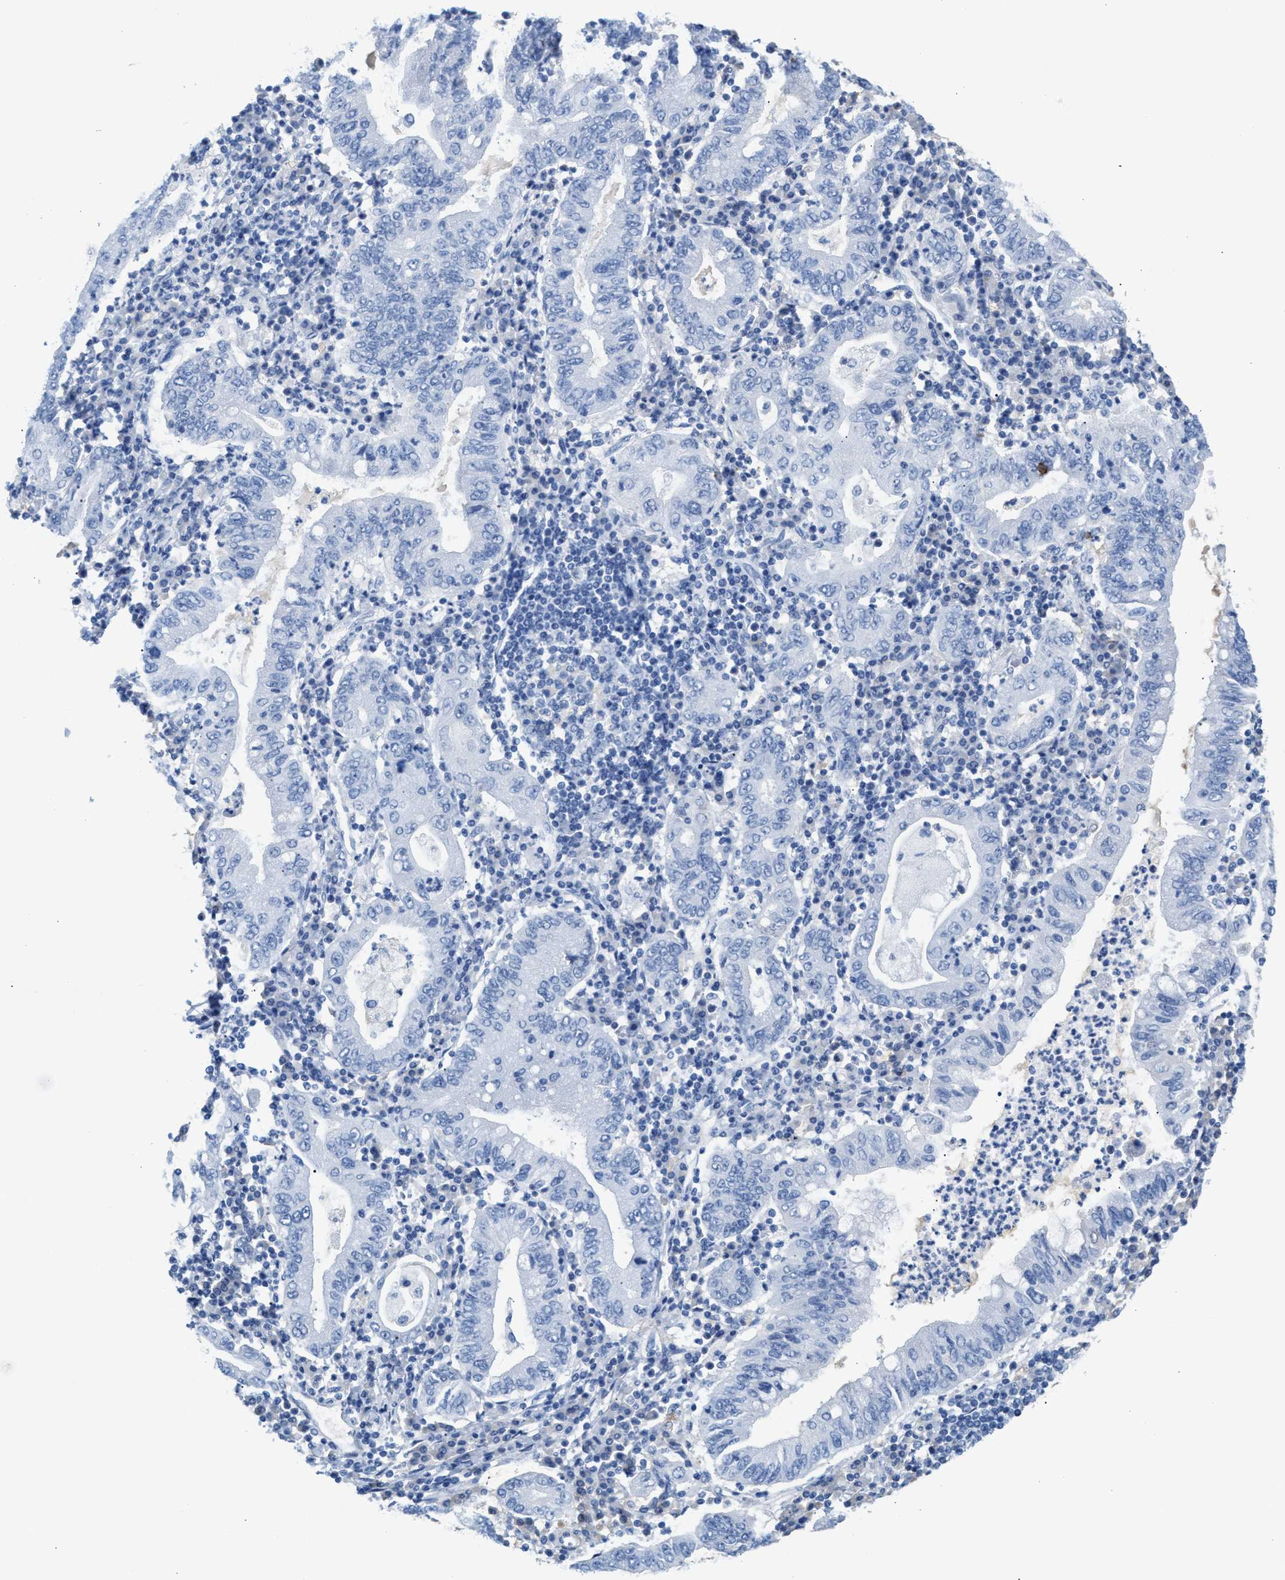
{"staining": {"intensity": "negative", "quantity": "none", "location": "none"}, "tissue": "stomach cancer", "cell_type": "Tumor cells", "image_type": "cancer", "snomed": [{"axis": "morphology", "description": "Normal tissue, NOS"}, {"axis": "morphology", "description": "Adenocarcinoma, NOS"}, {"axis": "topography", "description": "Esophagus"}, {"axis": "topography", "description": "Stomach, upper"}, {"axis": "topography", "description": "Peripheral nerve tissue"}], "caption": "Stomach cancer was stained to show a protein in brown. There is no significant expression in tumor cells.", "gene": "TNR", "patient": {"sex": "male", "age": 62}}